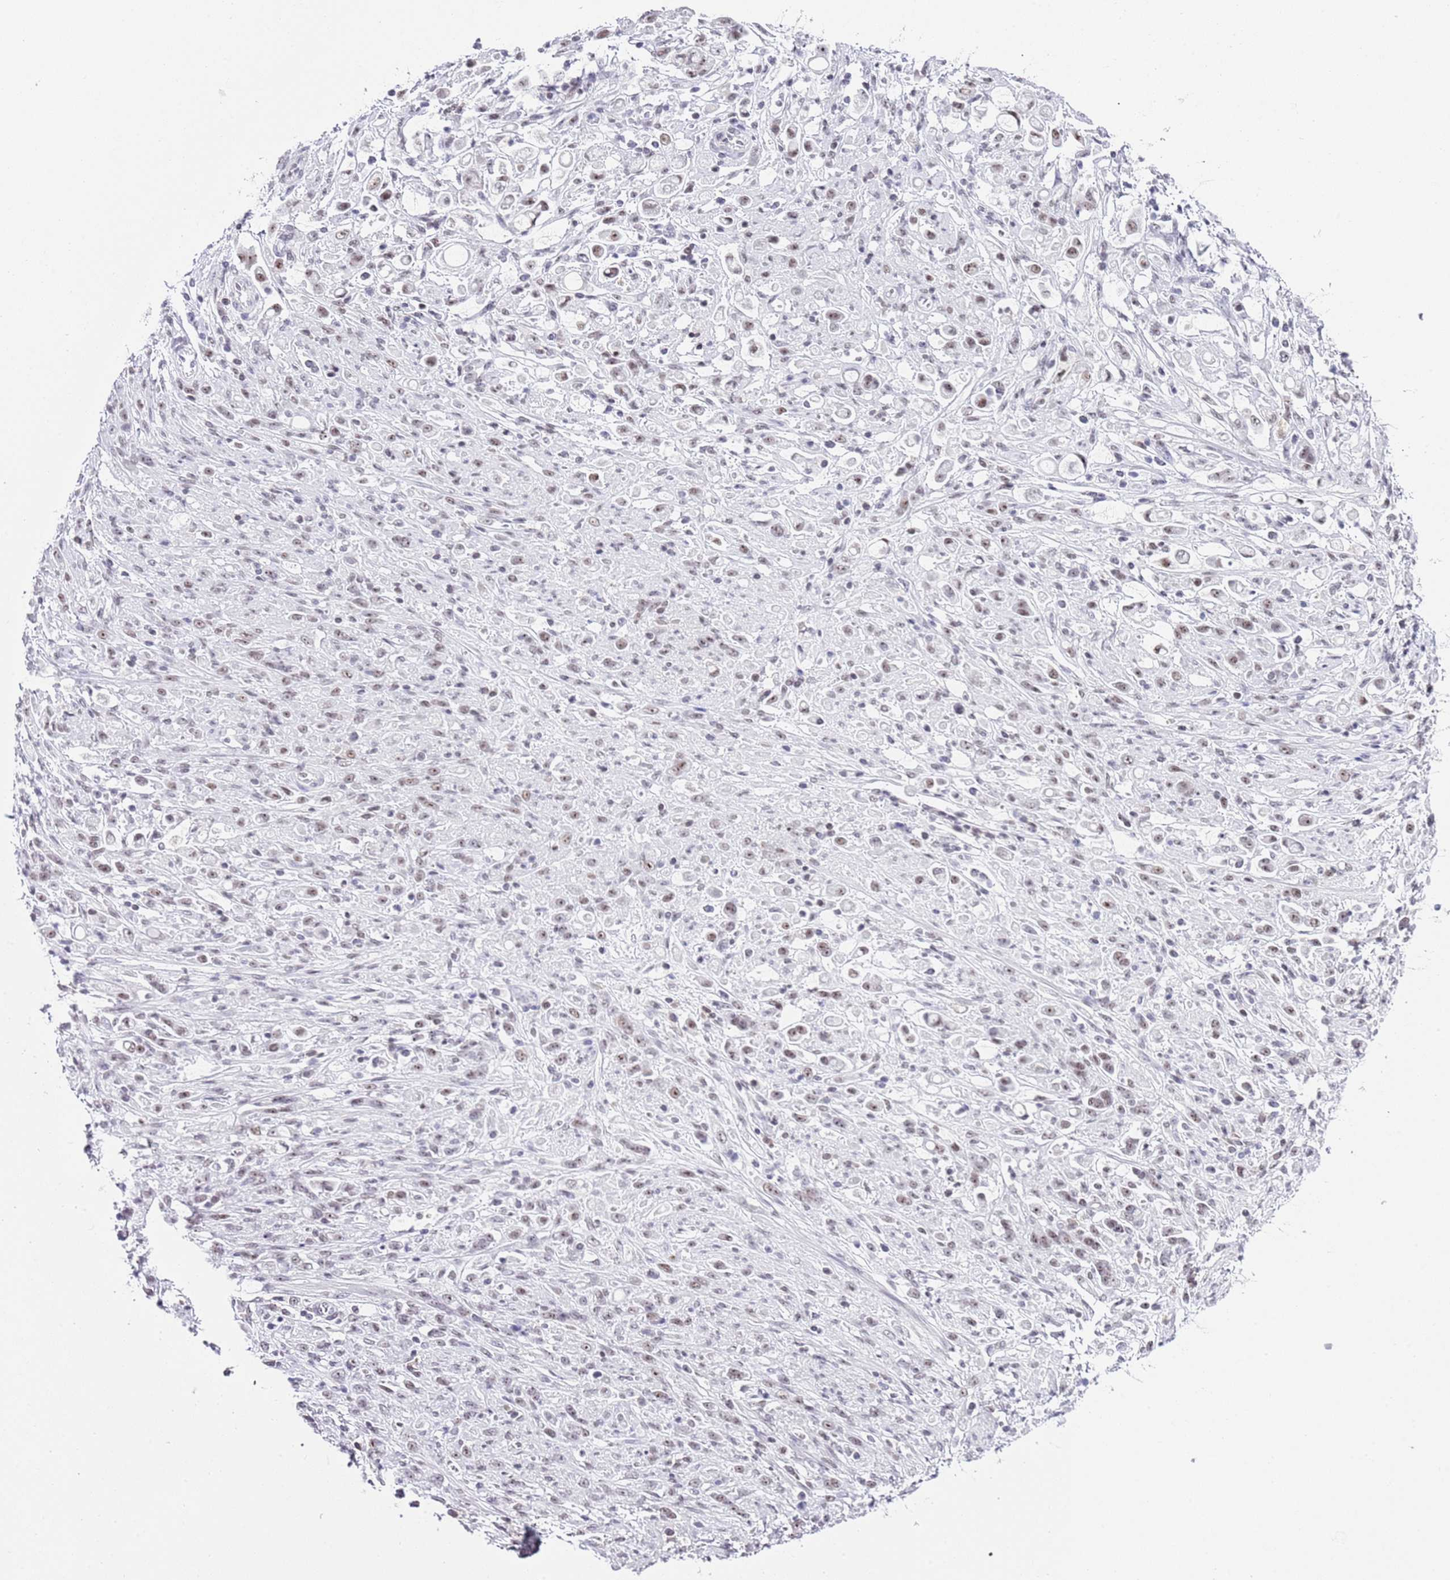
{"staining": {"intensity": "weak", "quantity": ">75%", "location": "nuclear"}, "tissue": "stomach cancer", "cell_type": "Tumor cells", "image_type": "cancer", "snomed": [{"axis": "morphology", "description": "Adenocarcinoma, NOS"}, {"axis": "topography", "description": "Stomach"}], "caption": "Immunohistochemical staining of adenocarcinoma (stomach) demonstrates low levels of weak nuclear staining in approximately >75% of tumor cells.", "gene": "NOP56", "patient": {"sex": "female", "age": 60}}